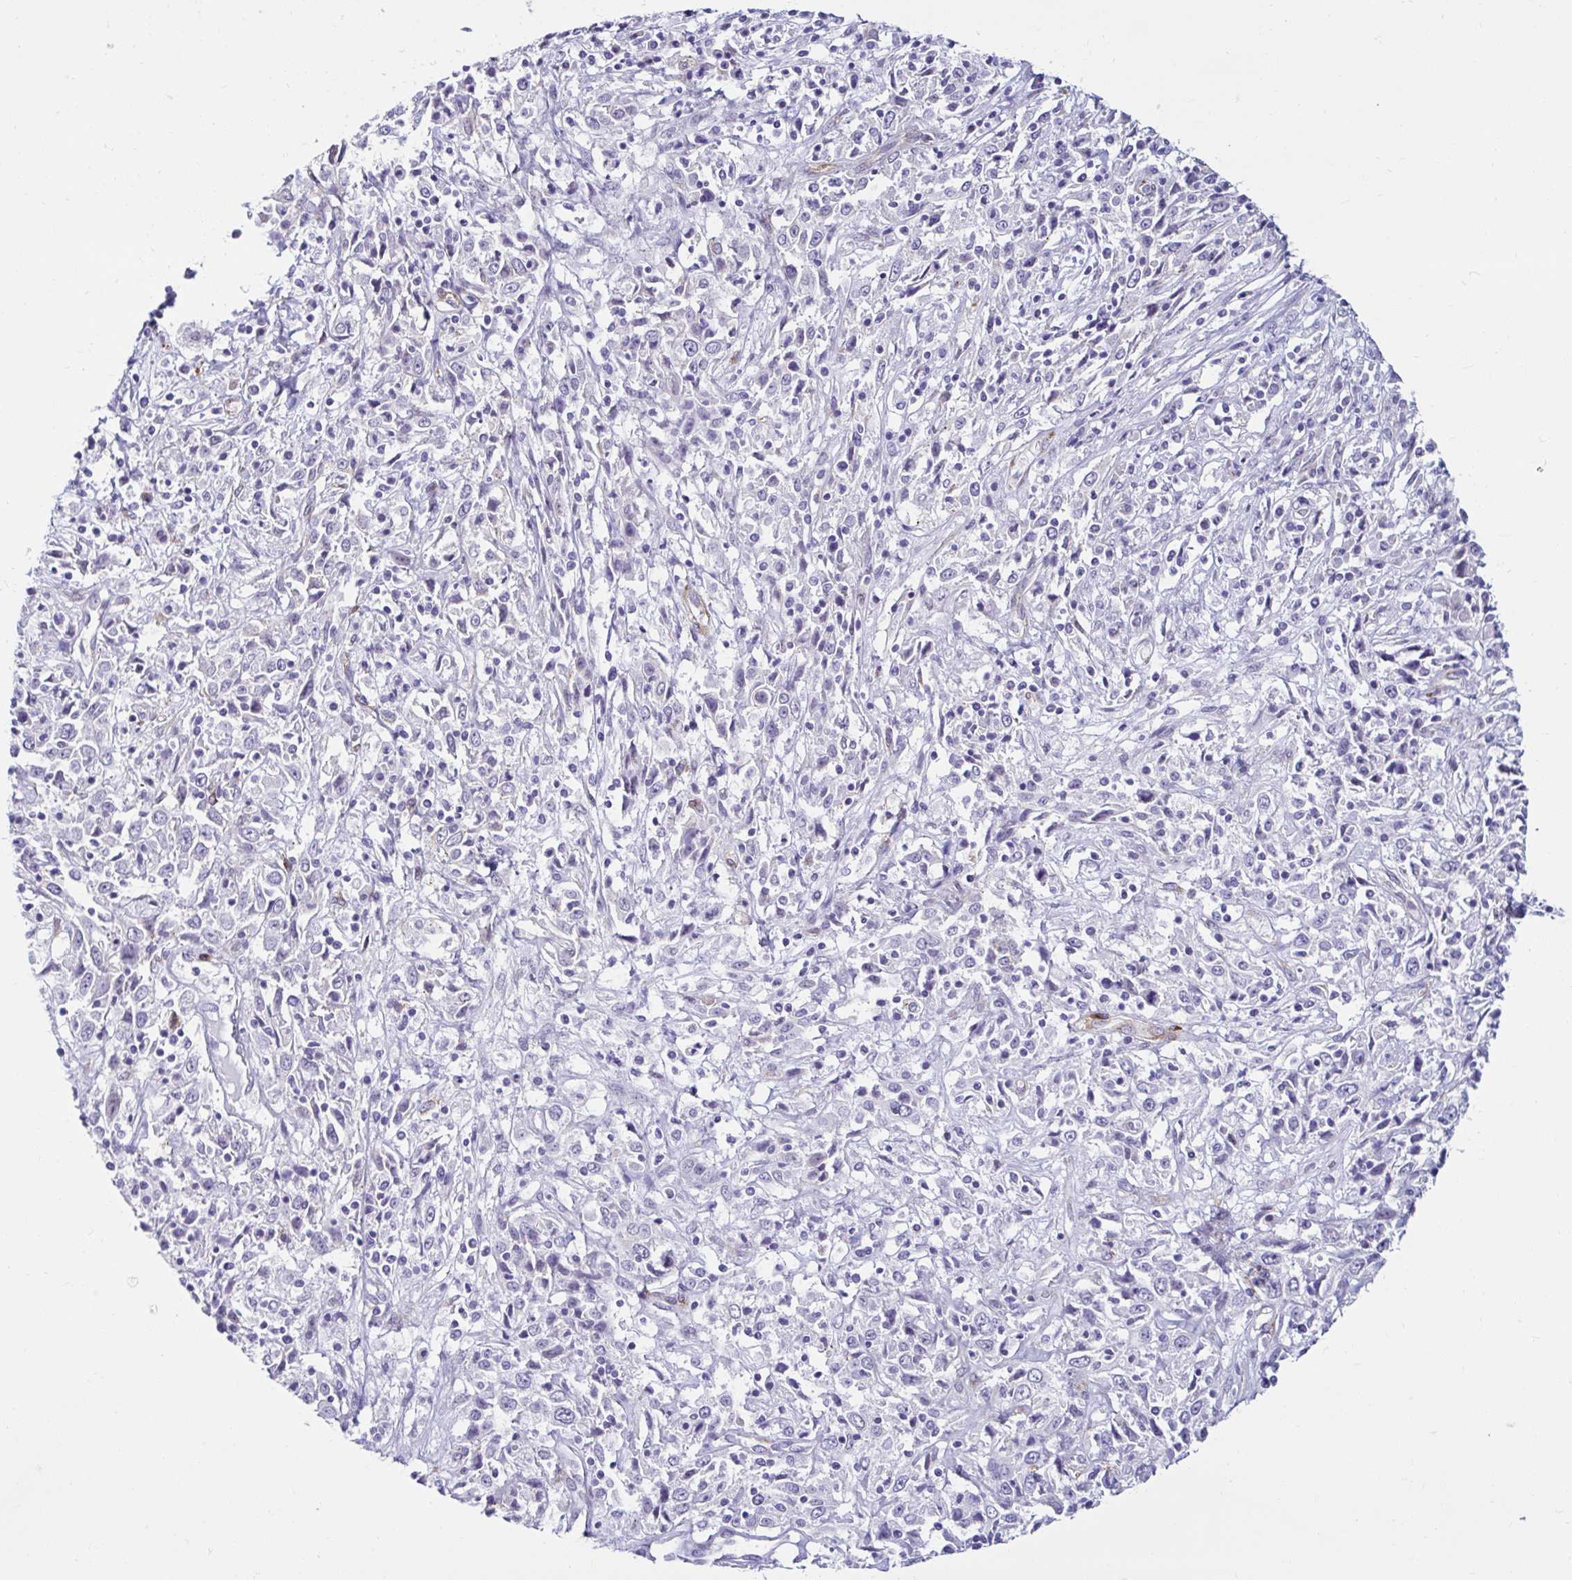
{"staining": {"intensity": "negative", "quantity": "none", "location": "none"}, "tissue": "cervical cancer", "cell_type": "Tumor cells", "image_type": "cancer", "snomed": [{"axis": "morphology", "description": "Adenocarcinoma, NOS"}, {"axis": "topography", "description": "Cervix"}], "caption": "Cervical cancer stained for a protein using immunohistochemistry (IHC) reveals no positivity tumor cells.", "gene": "ANKRD62", "patient": {"sex": "female", "age": 40}}